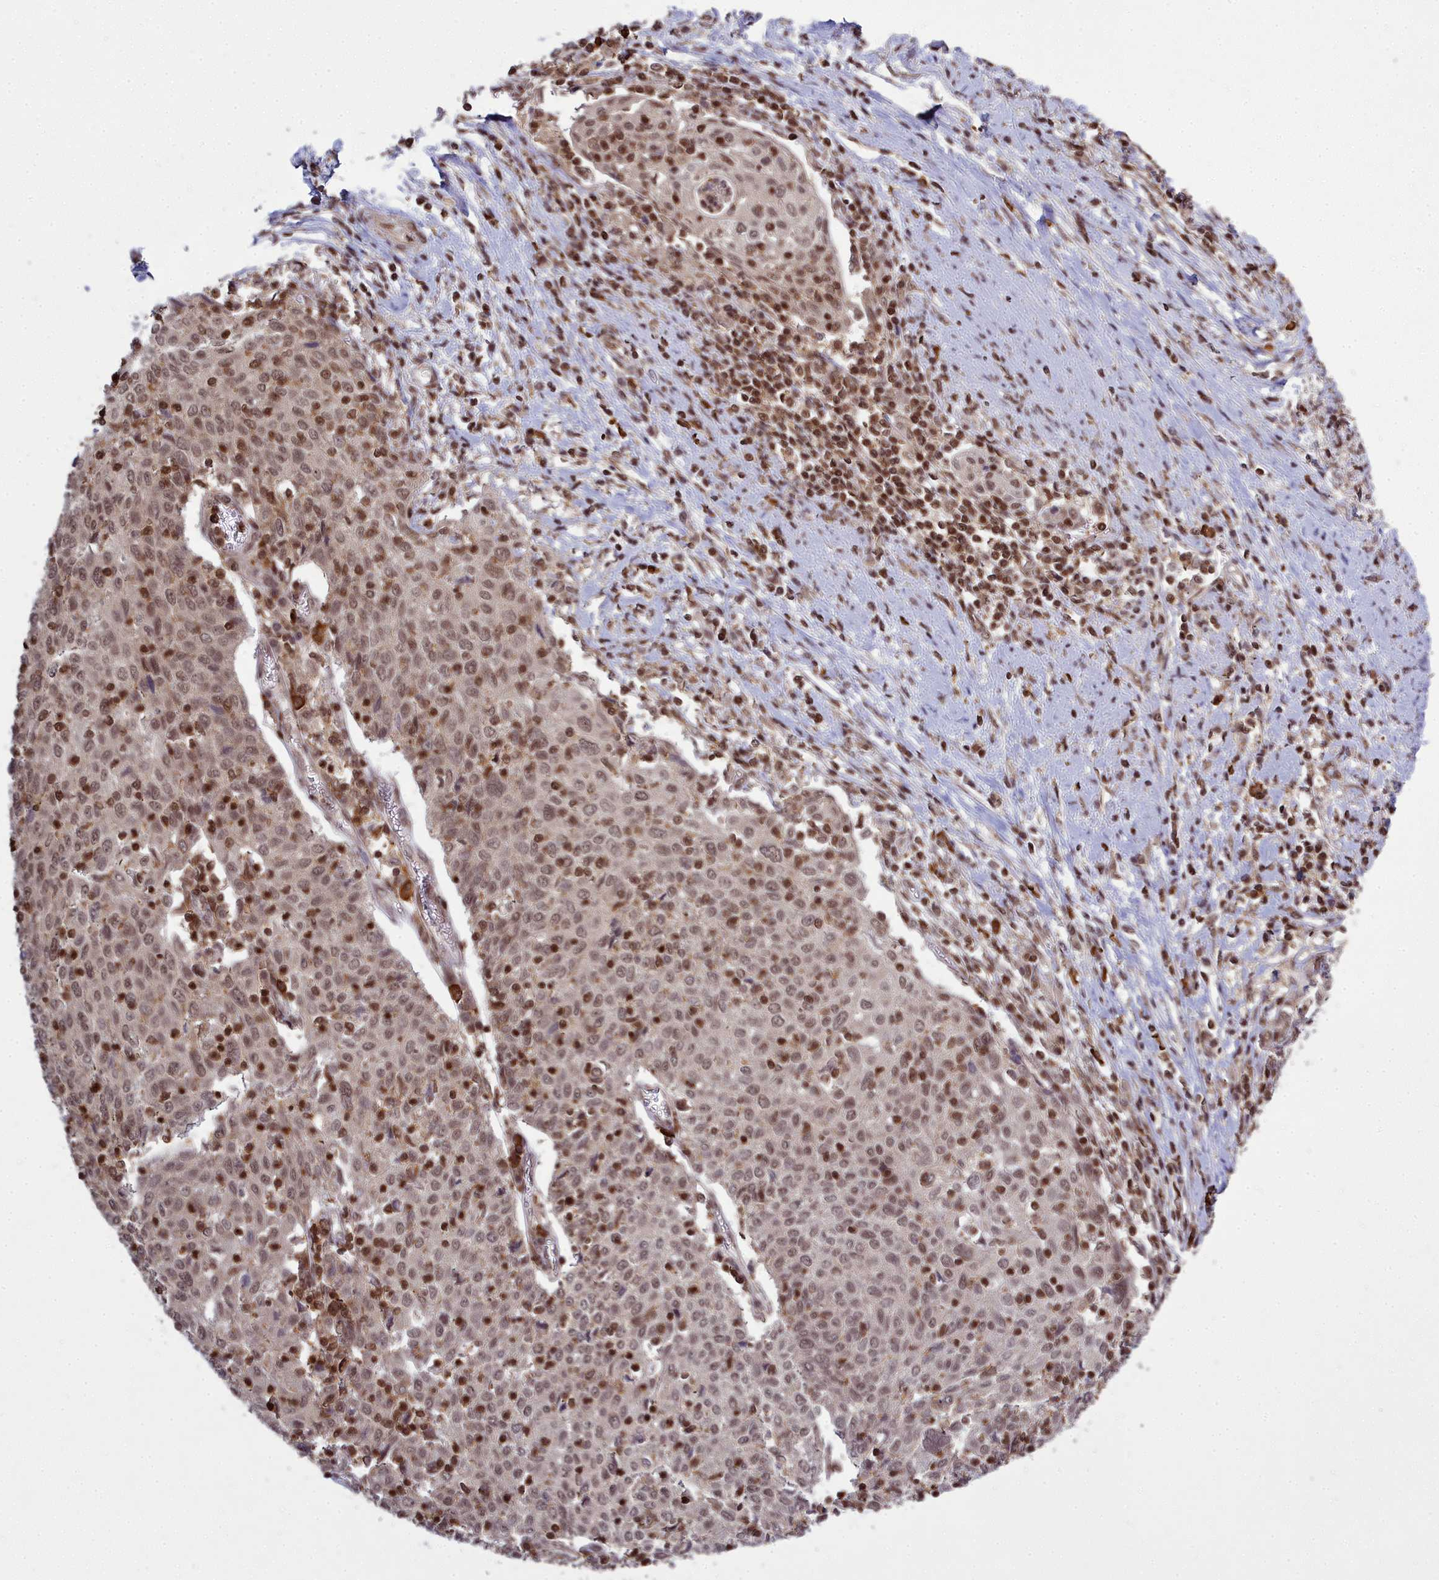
{"staining": {"intensity": "moderate", "quantity": ">75%", "location": "nuclear"}, "tissue": "cervical cancer", "cell_type": "Tumor cells", "image_type": "cancer", "snomed": [{"axis": "morphology", "description": "Squamous cell carcinoma, NOS"}, {"axis": "topography", "description": "Cervix"}], "caption": "Protein expression analysis of cervical cancer displays moderate nuclear staining in approximately >75% of tumor cells. (brown staining indicates protein expression, while blue staining denotes nuclei).", "gene": "GMEB1", "patient": {"sex": "female", "age": 52}}